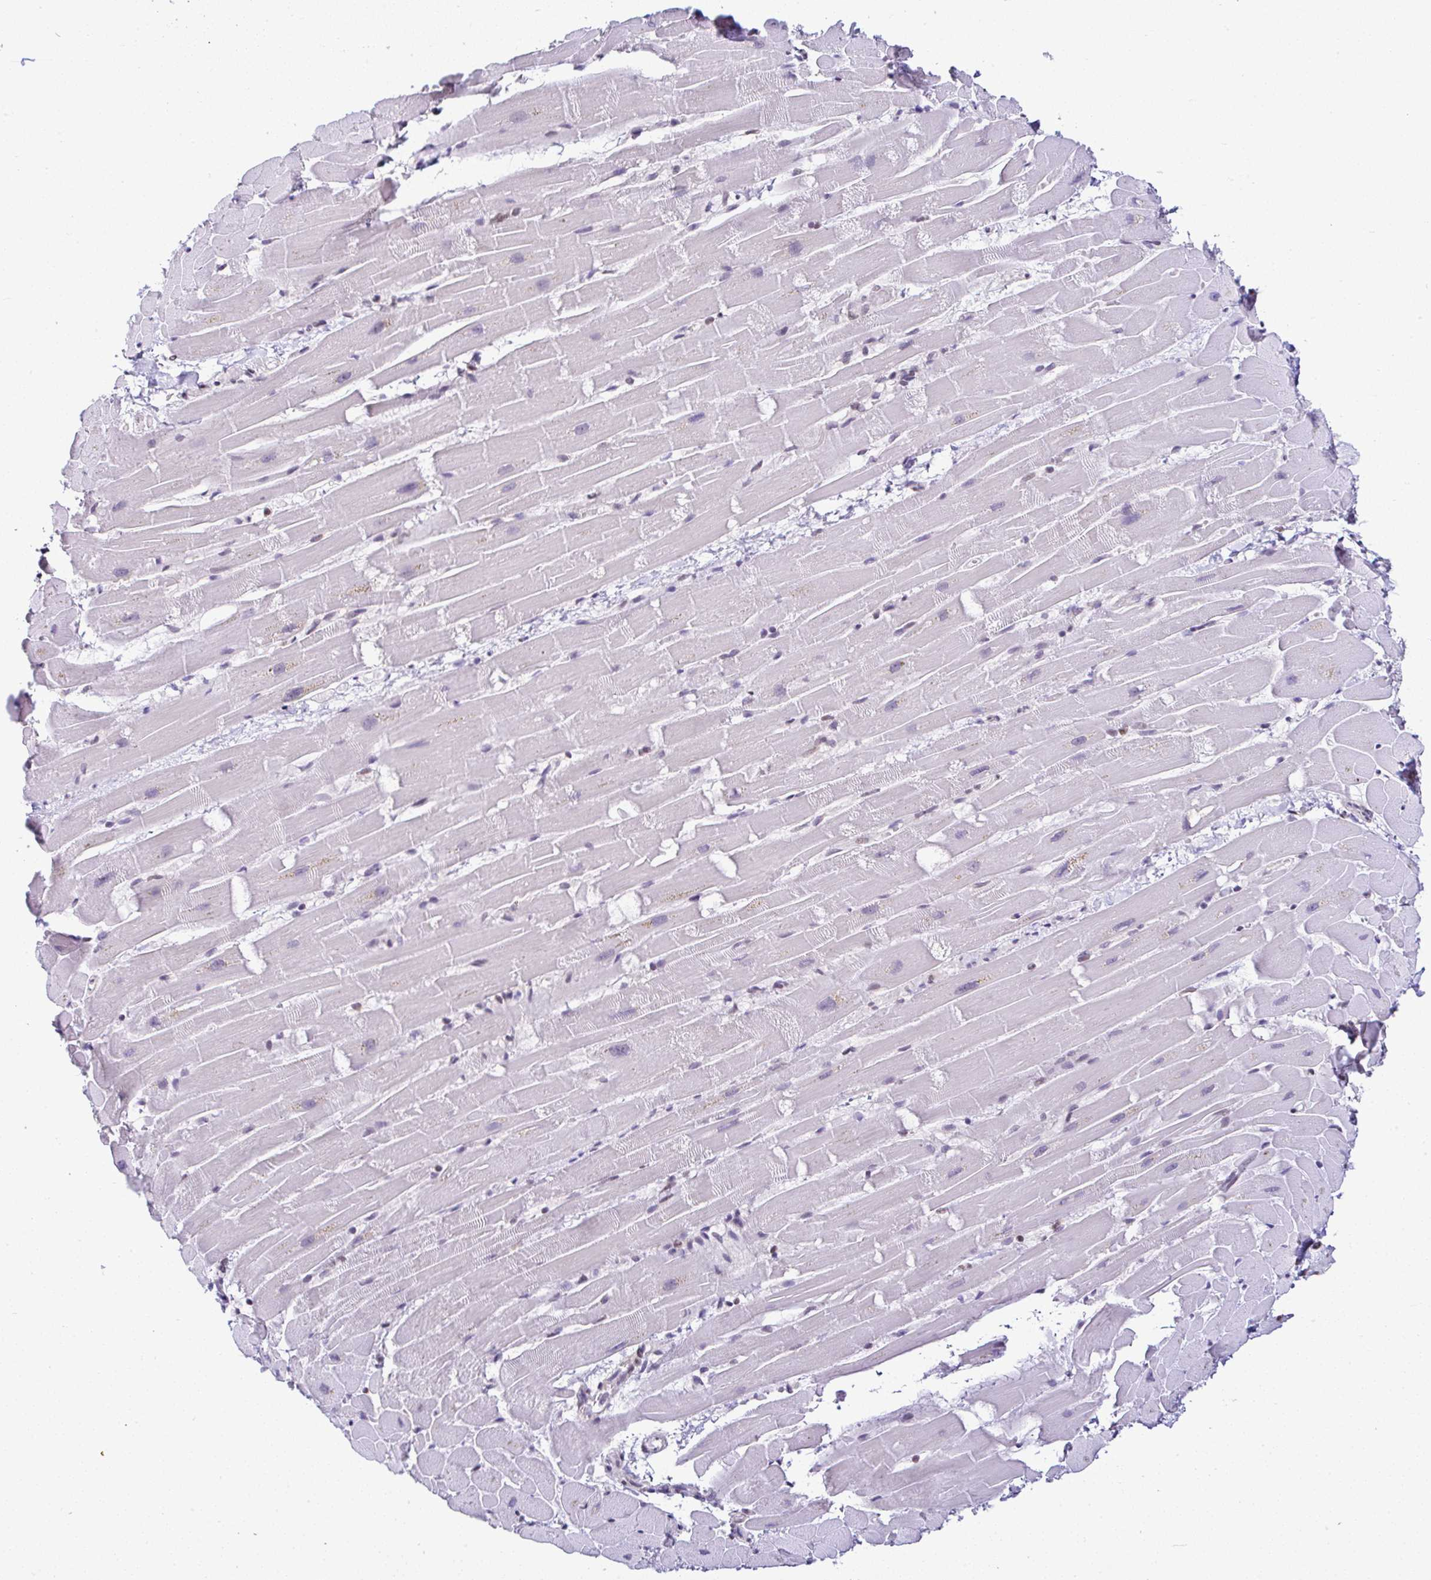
{"staining": {"intensity": "moderate", "quantity": "<25%", "location": "nuclear"}, "tissue": "heart muscle", "cell_type": "Cardiomyocytes", "image_type": "normal", "snomed": [{"axis": "morphology", "description": "Normal tissue, NOS"}, {"axis": "topography", "description": "Heart"}], "caption": "Immunohistochemical staining of normal heart muscle exhibits low levels of moderate nuclear staining in about <25% of cardiomyocytes. (DAB (3,3'-diaminobenzidine) IHC with brightfield microscopy, high magnification).", "gene": "DR1", "patient": {"sex": "male", "age": 37}}